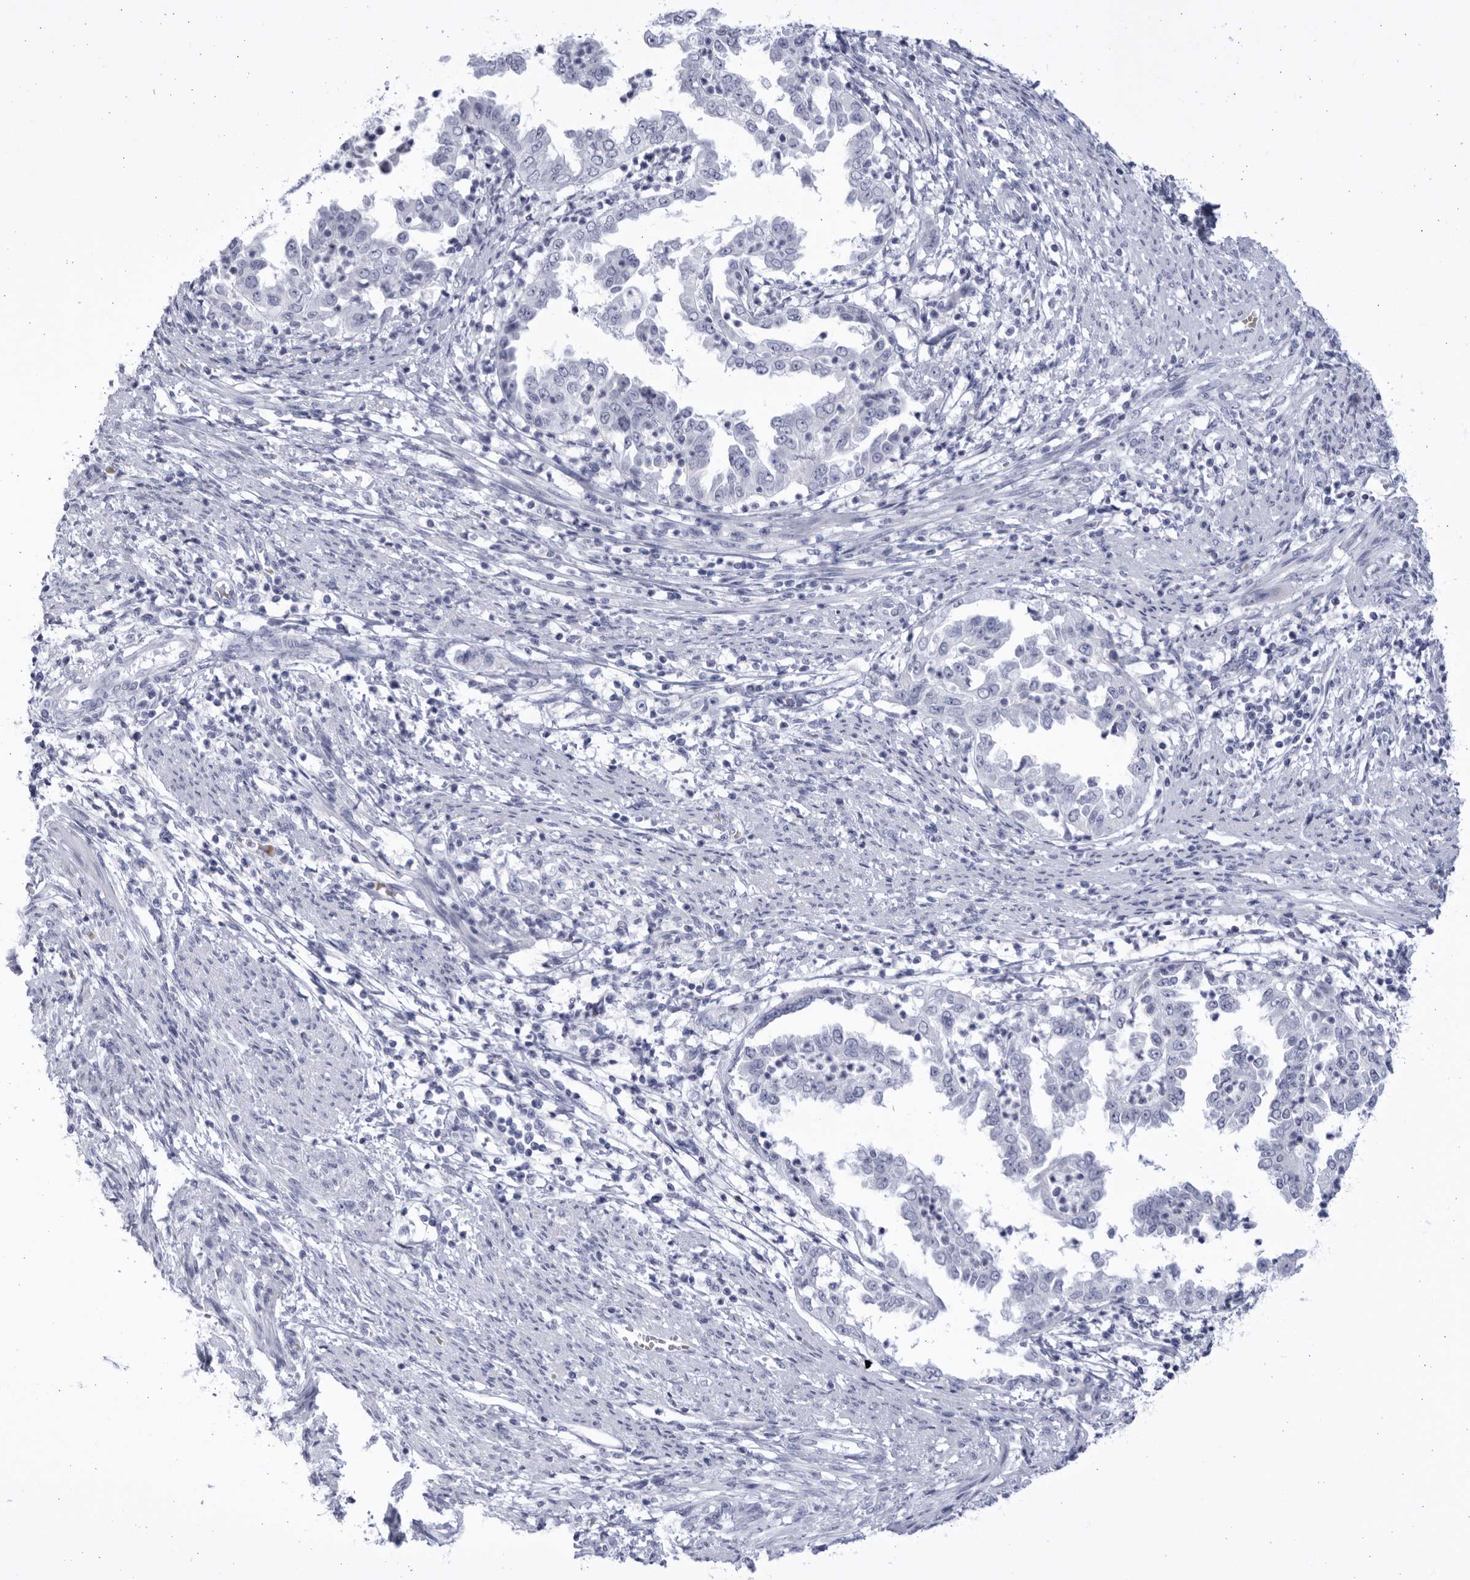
{"staining": {"intensity": "negative", "quantity": "none", "location": "none"}, "tissue": "endometrial cancer", "cell_type": "Tumor cells", "image_type": "cancer", "snomed": [{"axis": "morphology", "description": "Adenocarcinoma, NOS"}, {"axis": "topography", "description": "Endometrium"}], "caption": "There is no significant staining in tumor cells of adenocarcinoma (endometrial).", "gene": "CCDC181", "patient": {"sex": "female", "age": 85}}